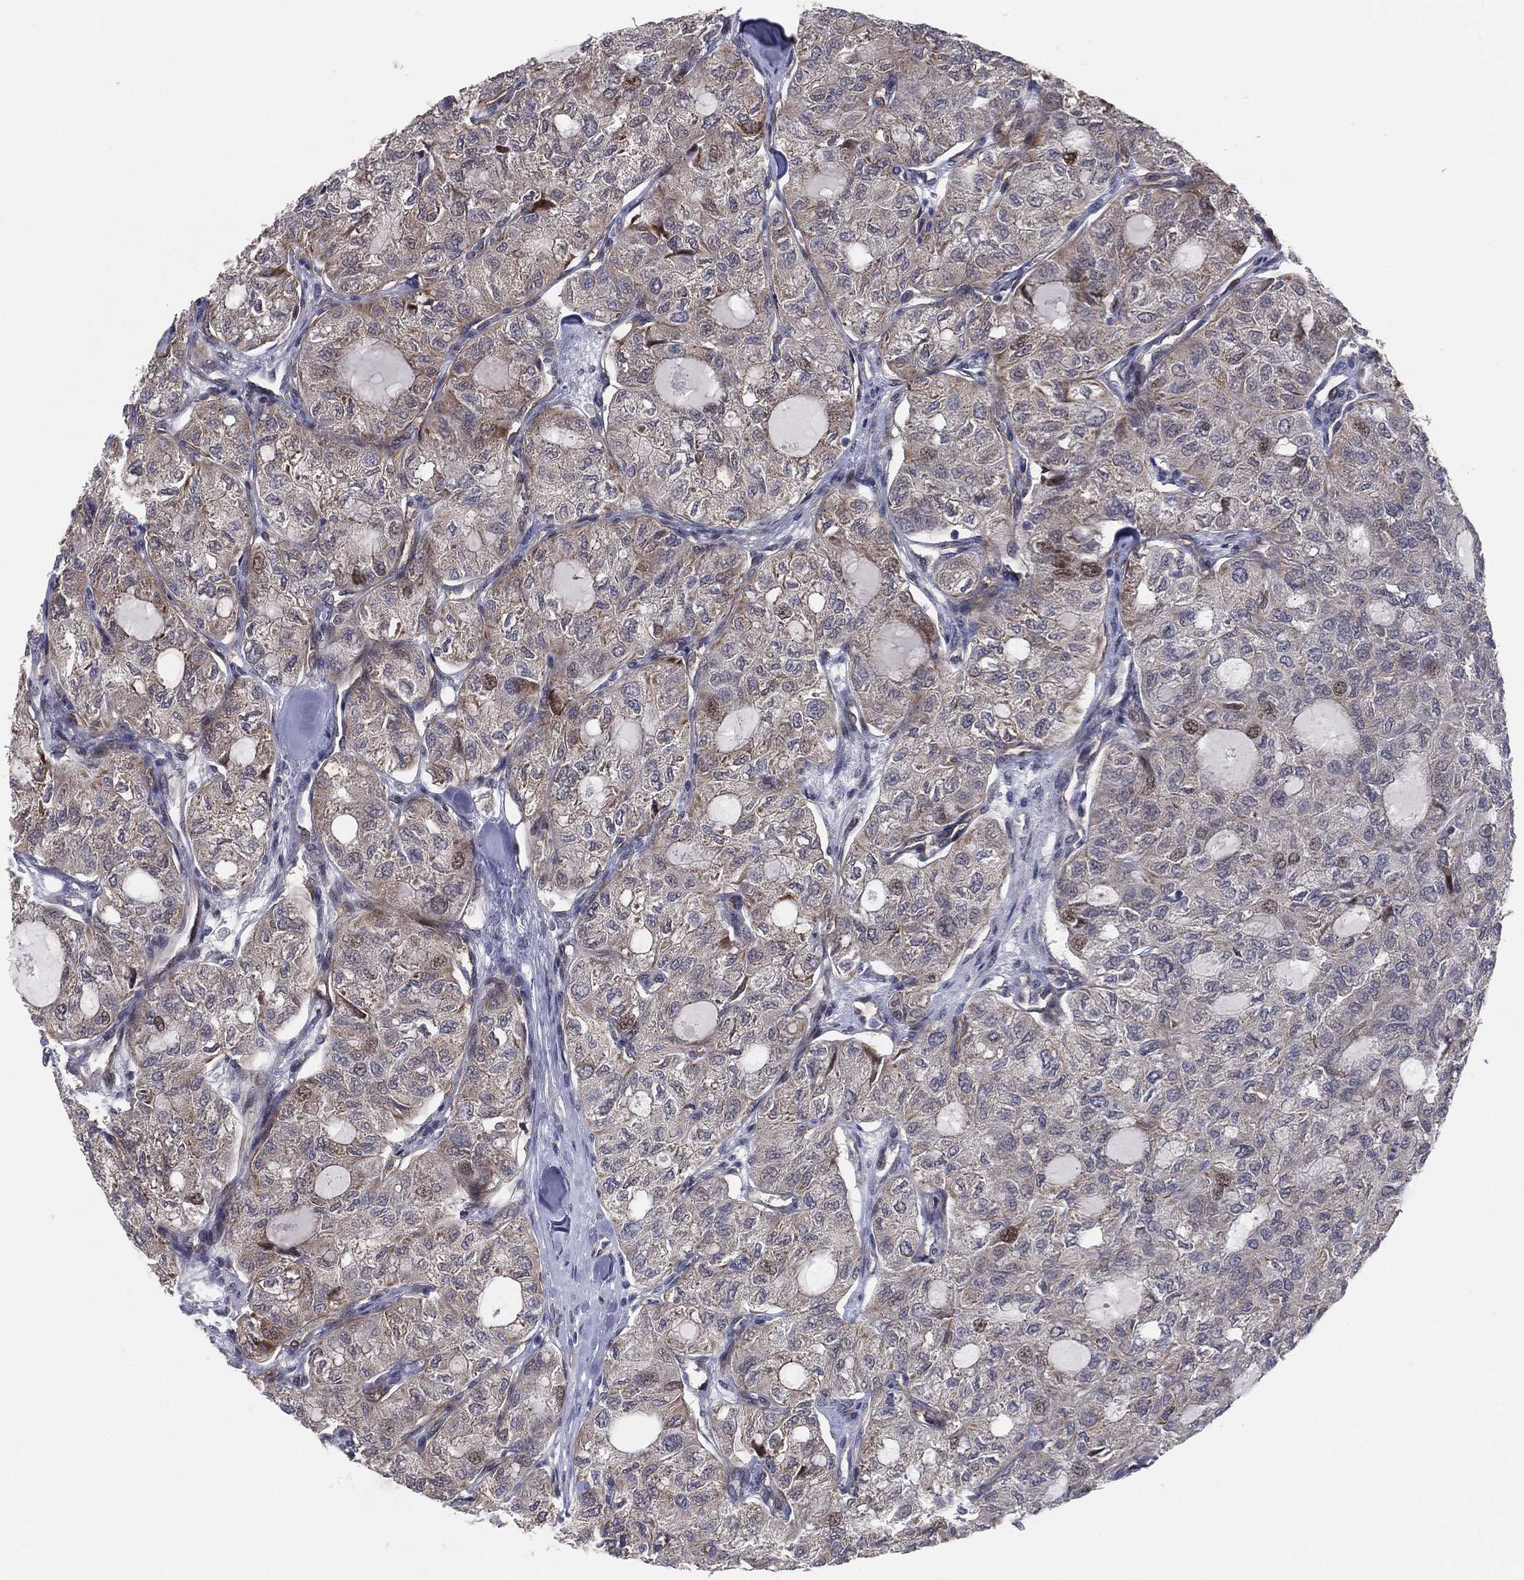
{"staining": {"intensity": "moderate", "quantity": "<25%", "location": "cytoplasmic/membranous"}, "tissue": "thyroid cancer", "cell_type": "Tumor cells", "image_type": "cancer", "snomed": [{"axis": "morphology", "description": "Follicular adenoma carcinoma, NOS"}, {"axis": "topography", "description": "Thyroid gland"}], "caption": "A brown stain highlights moderate cytoplasmic/membranous positivity of a protein in thyroid cancer tumor cells.", "gene": "UTP14A", "patient": {"sex": "male", "age": 75}}